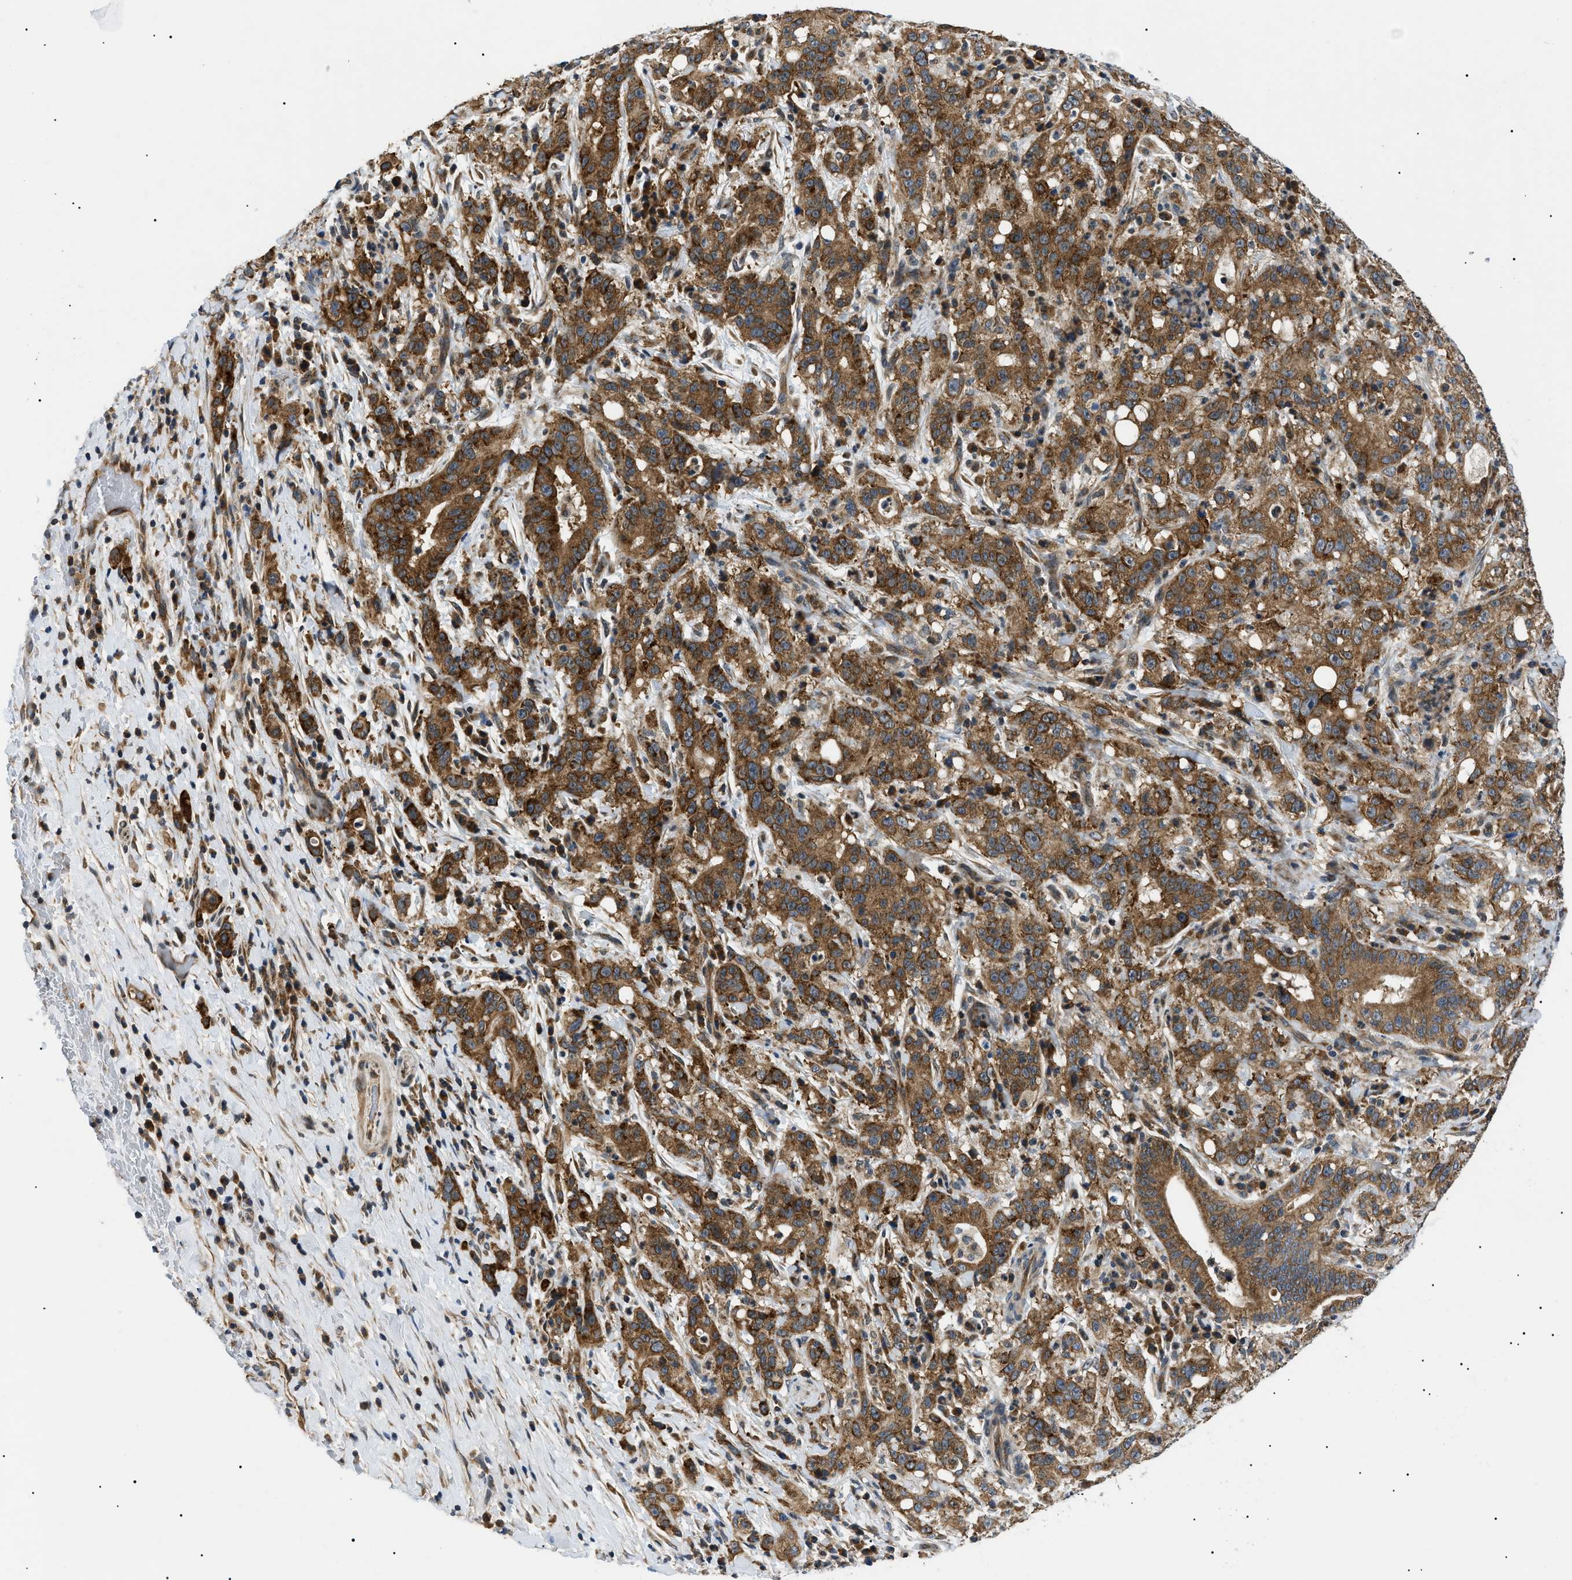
{"staining": {"intensity": "moderate", "quantity": ">75%", "location": "cytoplasmic/membranous"}, "tissue": "liver cancer", "cell_type": "Tumor cells", "image_type": "cancer", "snomed": [{"axis": "morphology", "description": "Cholangiocarcinoma"}, {"axis": "topography", "description": "Liver"}], "caption": "A micrograph of liver cholangiocarcinoma stained for a protein exhibits moderate cytoplasmic/membranous brown staining in tumor cells.", "gene": "SRPK1", "patient": {"sex": "female", "age": 38}}